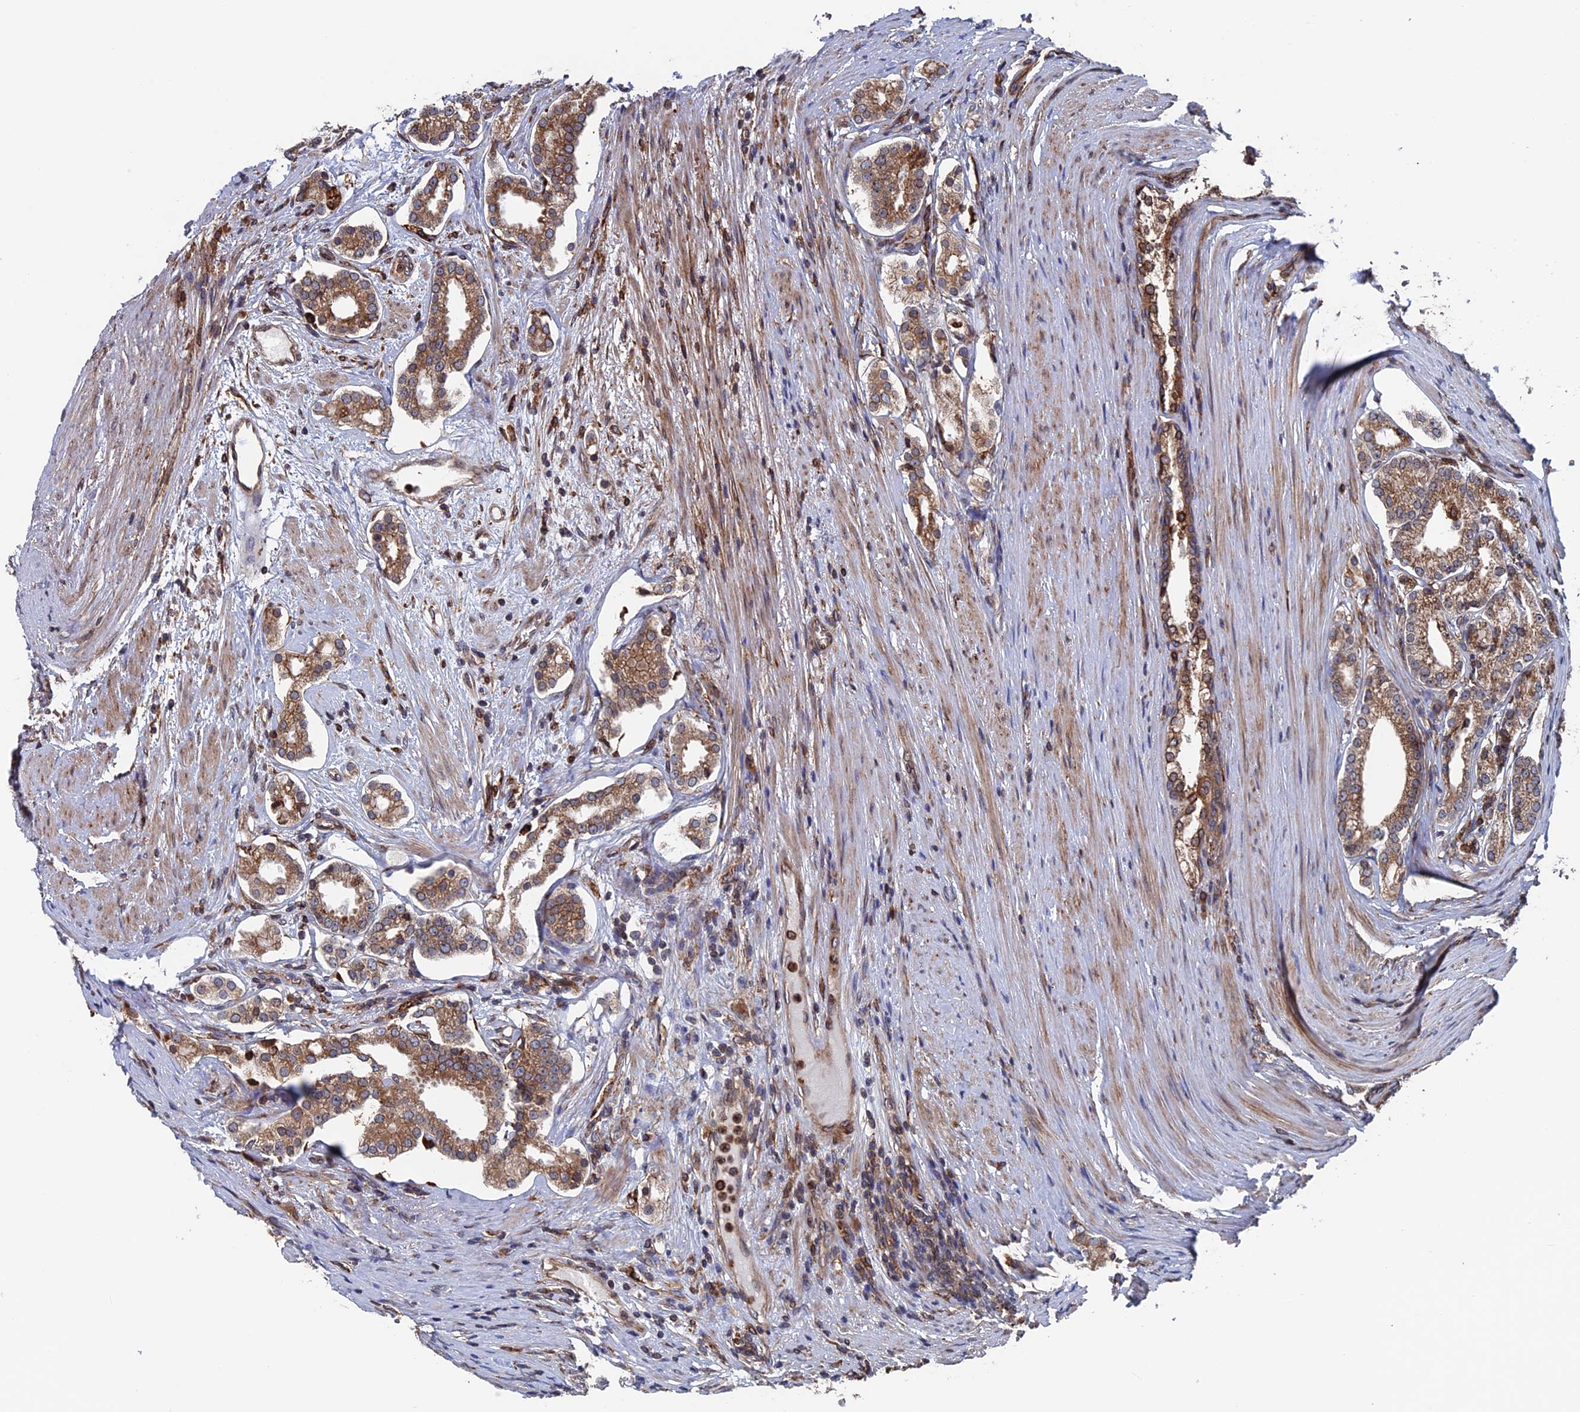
{"staining": {"intensity": "moderate", "quantity": ">75%", "location": "cytoplasmic/membranous"}, "tissue": "prostate cancer", "cell_type": "Tumor cells", "image_type": "cancer", "snomed": [{"axis": "morphology", "description": "Adenocarcinoma, High grade"}, {"axis": "topography", "description": "Prostate"}], "caption": "A micrograph of human prostate cancer (adenocarcinoma (high-grade)) stained for a protein displays moderate cytoplasmic/membranous brown staining in tumor cells. Ihc stains the protein of interest in brown and the nuclei are stained blue.", "gene": "RPUSD1", "patient": {"sex": "male", "age": 69}}